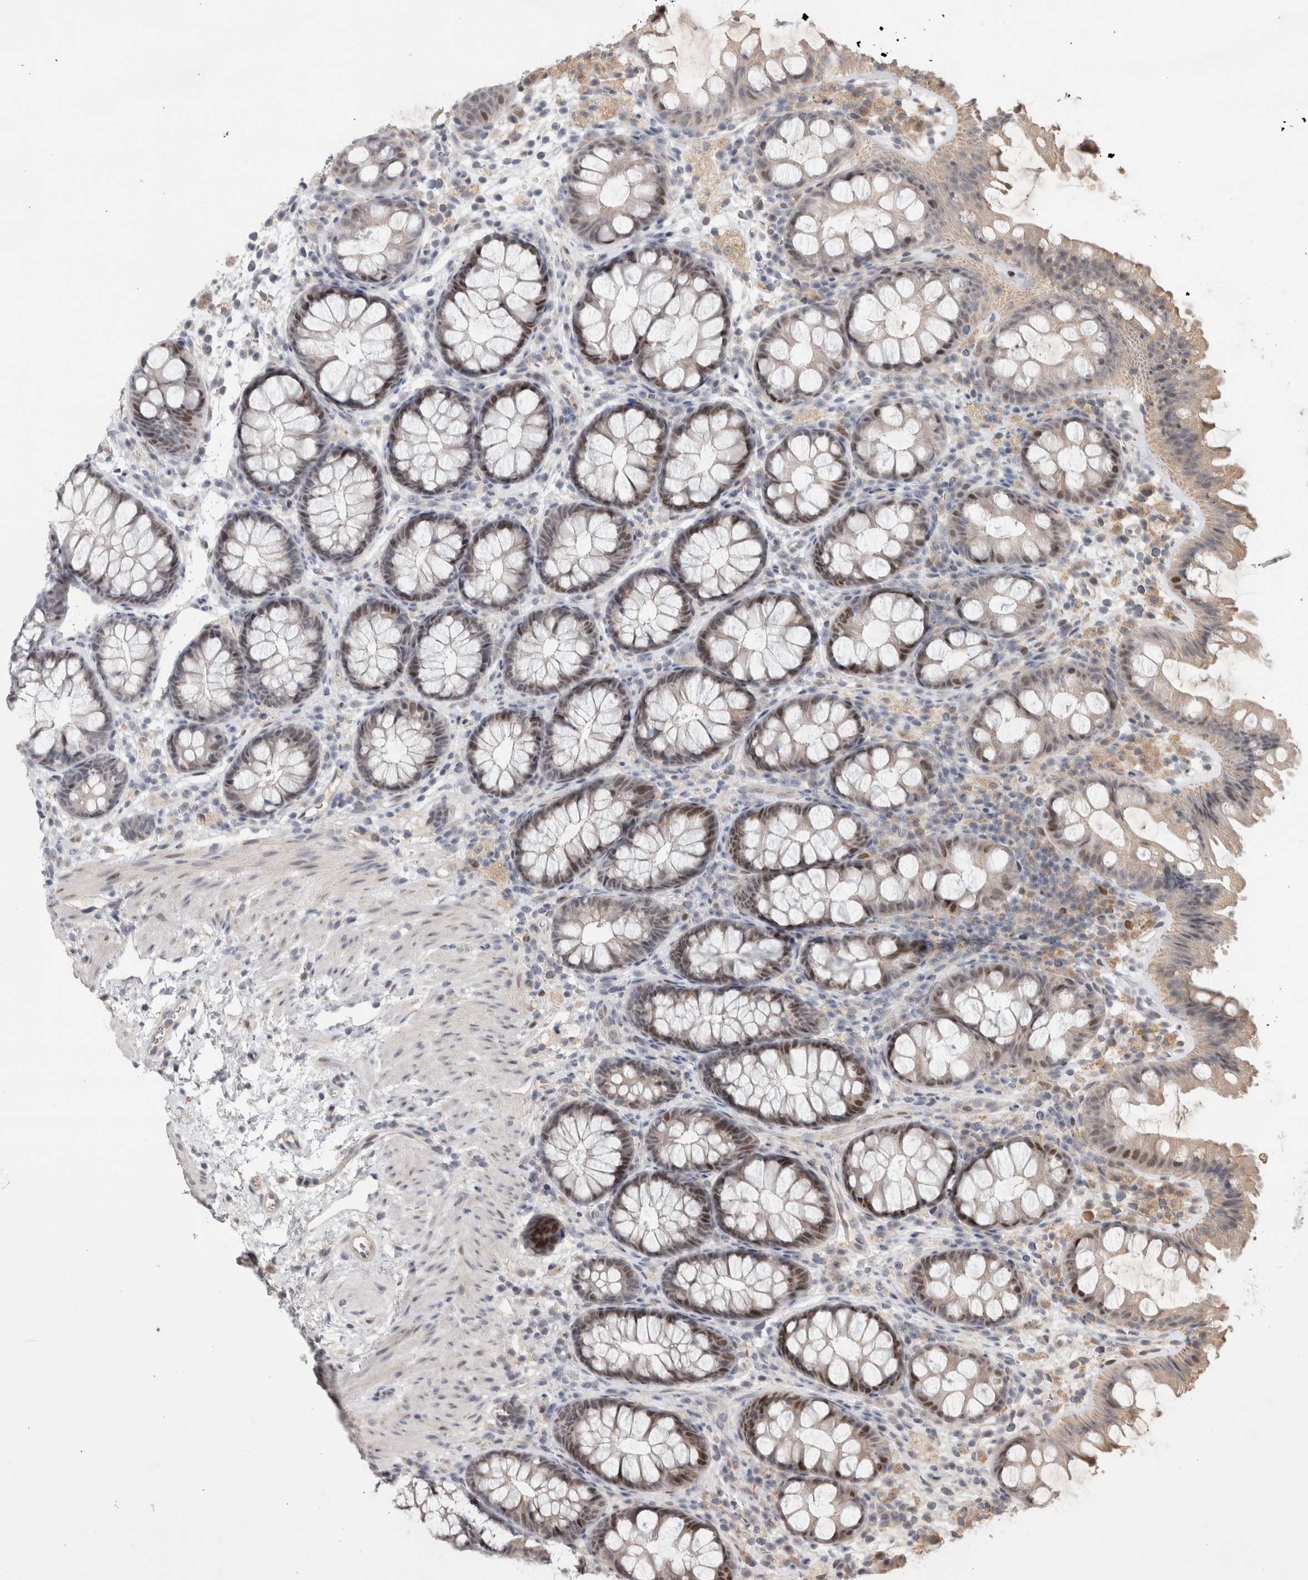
{"staining": {"intensity": "weak", "quantity": ">75%", "location": "cytoplasmic/membranous"}, "tissue": "colon", "cell_type": "Endothelial cells", "image_type": "normal", "snomed": [{"axis": "morphology", "description": "Normal tissue, NOS"}, {"axis": "topography", "description": "Colon"}], "caption": "Colon stained with DAB IHC demonstrates low levels of weak cytoplasmic/membranous staining in about >75% of endothelial cells. Using DAB (brown) and hematoxylin (blue) stains, captured at high magnification using brightfield microscopy.", "gene": "C8orf58", "patient": {"sex": "female", "age": 62}}